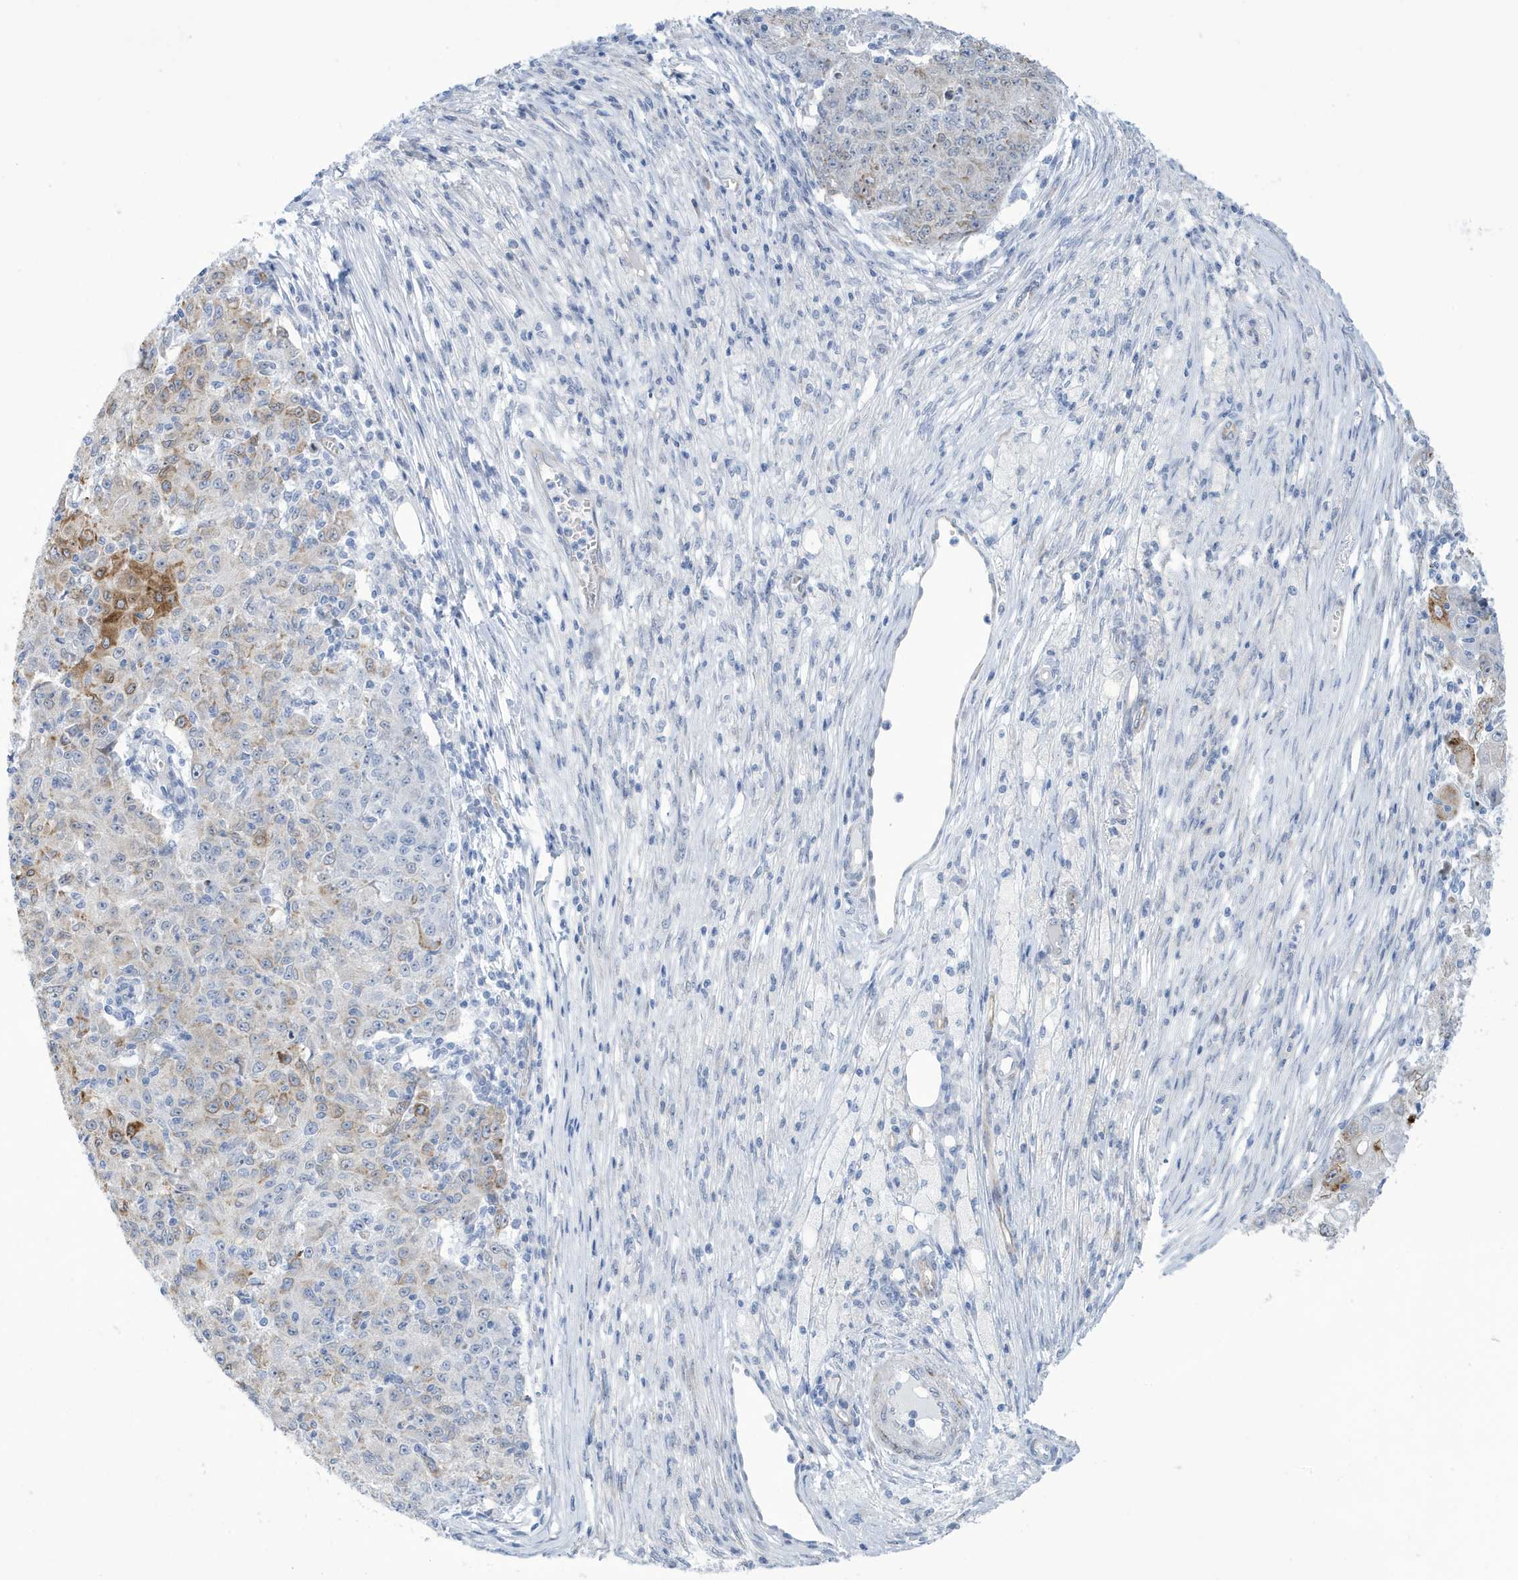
{"staining": {"intensity": "moderate", "quantity": "<25%", "location": "cytoplasmic/membranous"}, "tissue": "ovarian cancer", "cell_type": "Tumor cells", "image_type": "cancer", "snomed": [{"axis": "morphology", "description": "Carcinoma, endometroid"}, {"axis": "topography", "description": "Ovary"}], "caption": "Immunohistochemistry (DAB (3,3'-diaminobenzidine)) staining of ovarian cancer shows moderate cytoplasmic/membranous protein staining in about <25% of tumor cells.", "gene": "SEMA3F", "patient": {"sex": "female", "age": 42}}